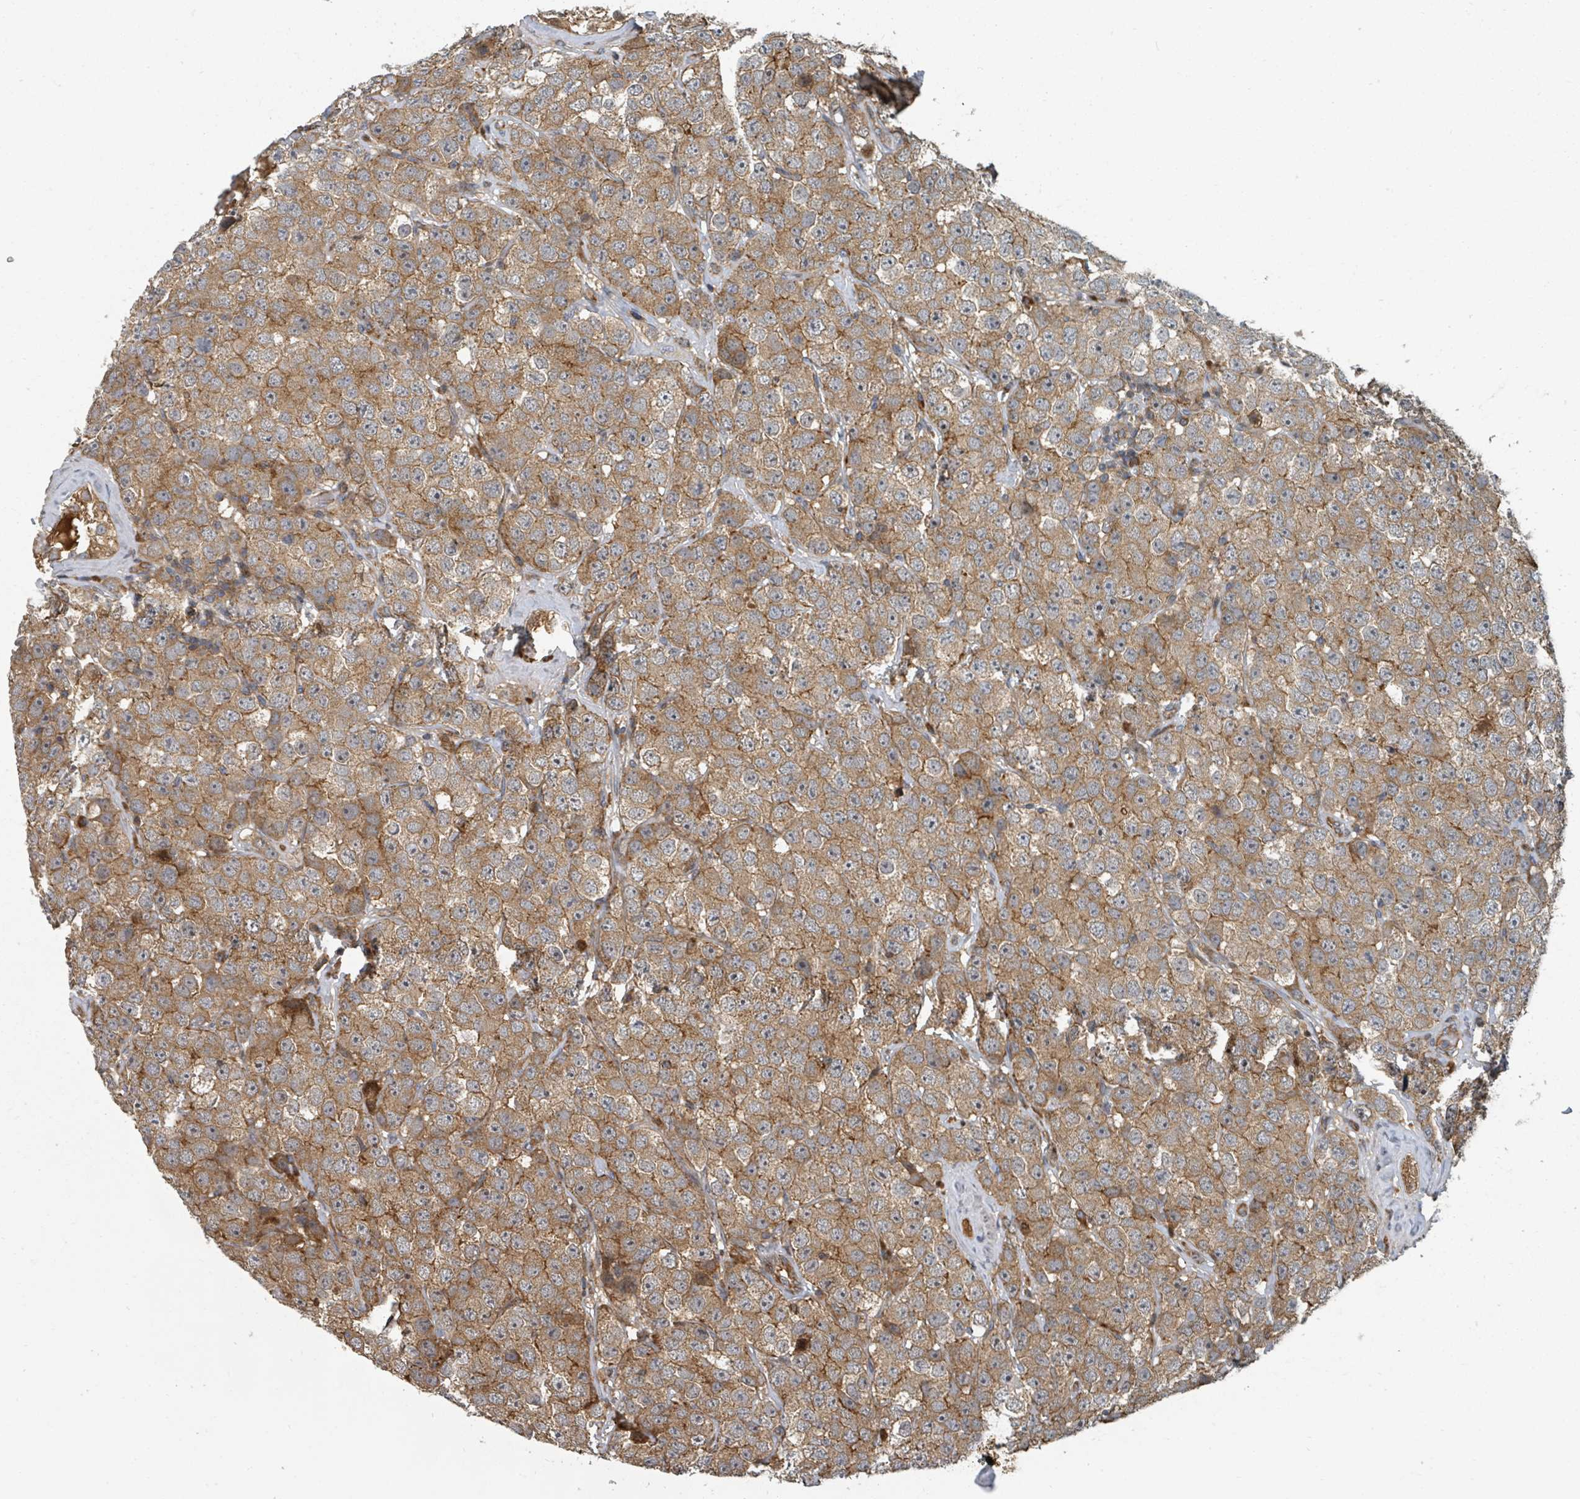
{"staining": {"intensity": "moderate", "quantity": ">75%", "location": "cytoplasmic/membranous"}, "tissue": "testis cancer", "cell_type": "Tumor cells", "image_type": "cancer", "snomed": [{"axis": "morphology", "description": "Seminoma, NOS"}, {"axis": "topography", "description": "Testis"}], "caption": "This histopathology image reveals testis cancer (seminoma) stained with IHC to label a protein in brown. The cytoplasmic/membranous of tumor cells show moderate positivity for the protein. Nuclei are counter-stained blue.", "gene": "DPM1", "patient": {"sex": "male", "age": 28}}